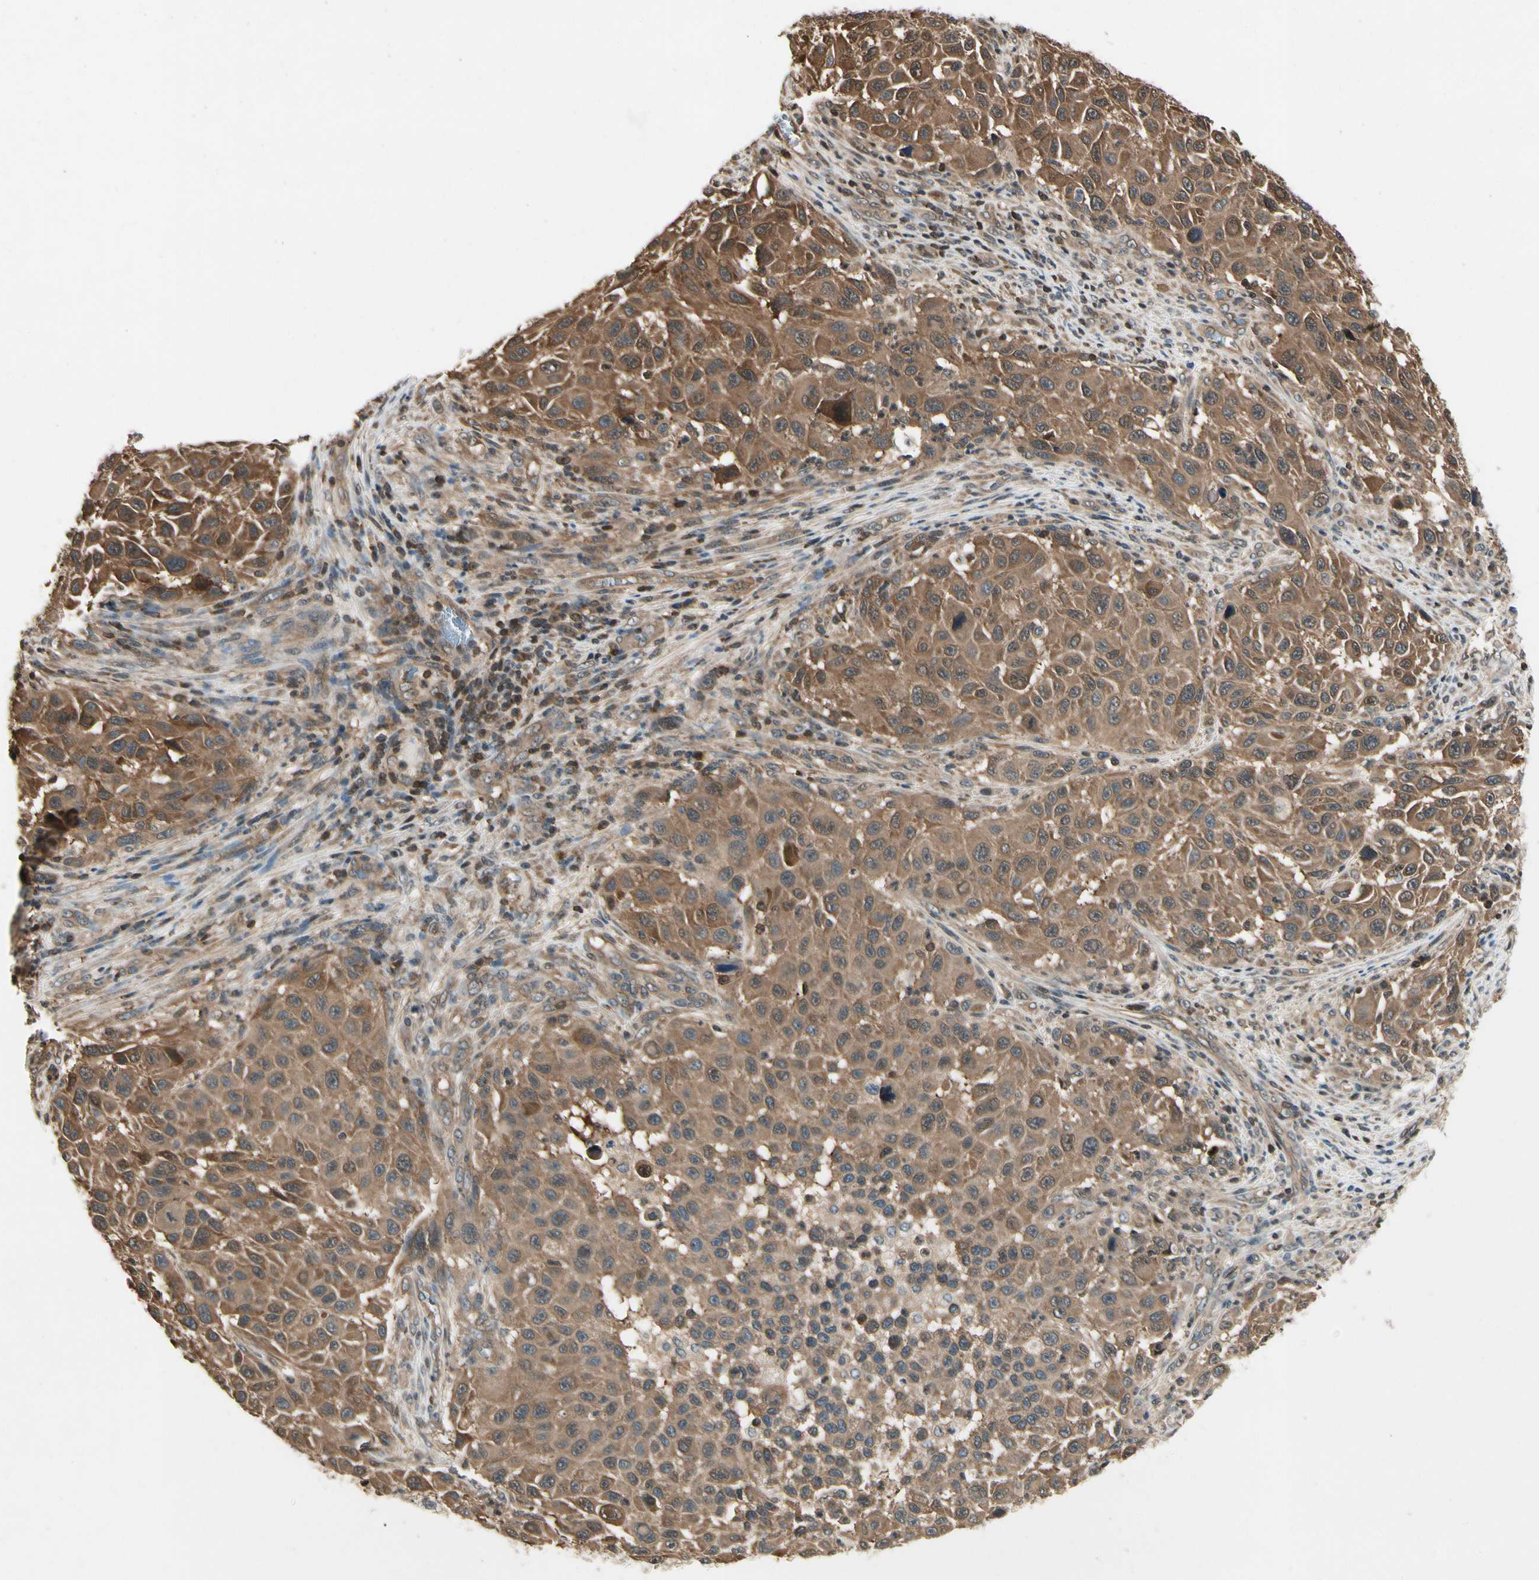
{"staining": {"intensity": "moderate", "quantity": ">75%", "location": "cytoplasmic/membranous"}, "tissue": "melanoma", "cell_type": "Tumor cells", "image_type": "cancer", "snomed": [{"axis": "morphology", "description": "Malignant melanoma, Metastatic site"}, {"axis": "topography", "description": "Lymph node"}], "caption": "Tumor cells reveal medium levels of moderate cytoplasmic/membranous expression in approximately >75% of cells in human malignant melanoma (metastatic site).", "gene": "YWHAQ", "patient": {"sex": "male", "age": 61}}